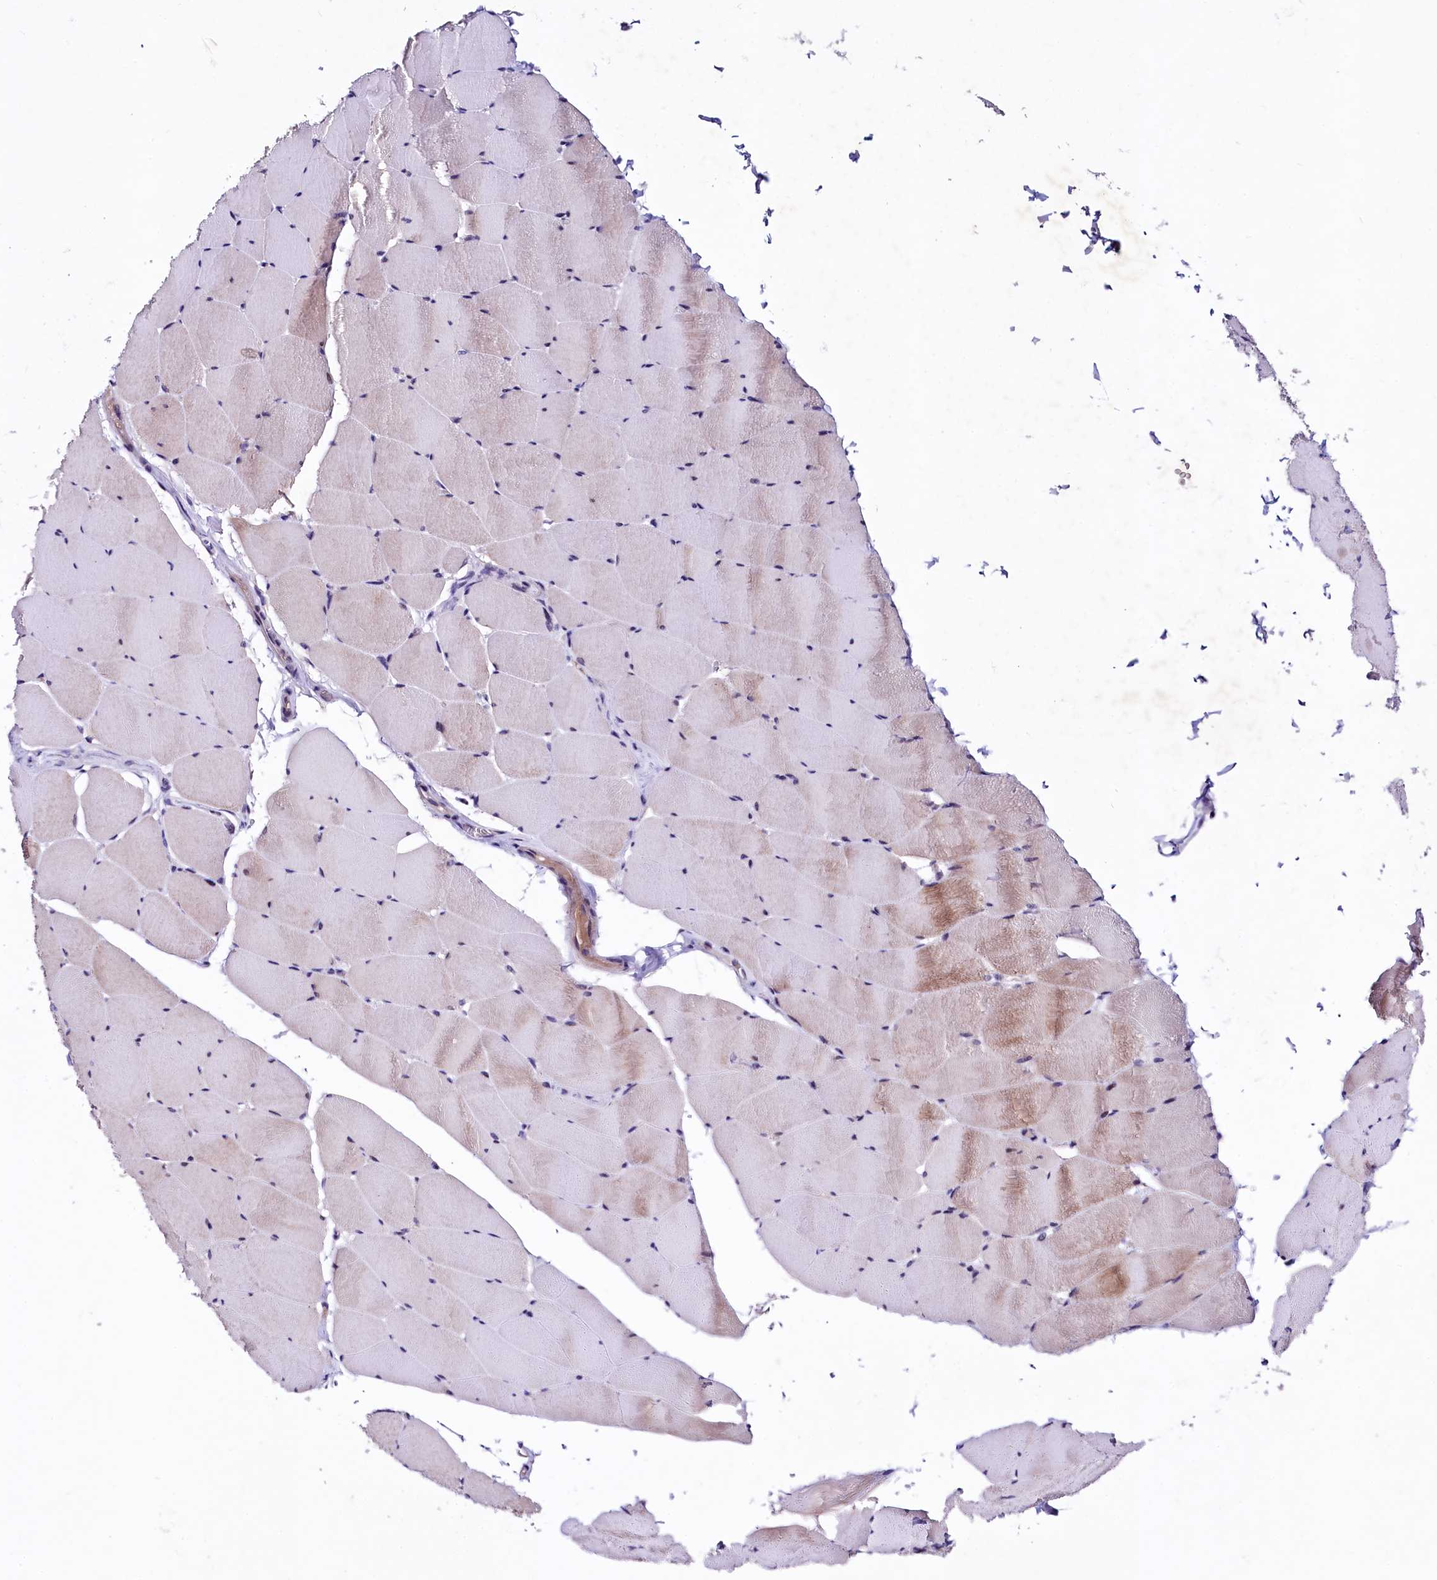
{"staining": {"intensity": "moderate", "quantity": "25%-75%", "location": "cytoplasmic/membranous"}, "tissue": "skeletal muscle", "cell_type": "Myocytes", "image_type": "normal", "snomed": [{"axis": "morphology", "description": "Normal tissue, NOS"}, {"axis": "topography", "description": "Skeletal muscle"}], "caption": "Brown immunohistochemical staining in benign skeletal muscle exhibits moderate cytoplasmic/membranous expression in about 25%-75% of myocytes.", "gene": "LEUTX", "patient": {"sex": "male", "age": 62}}